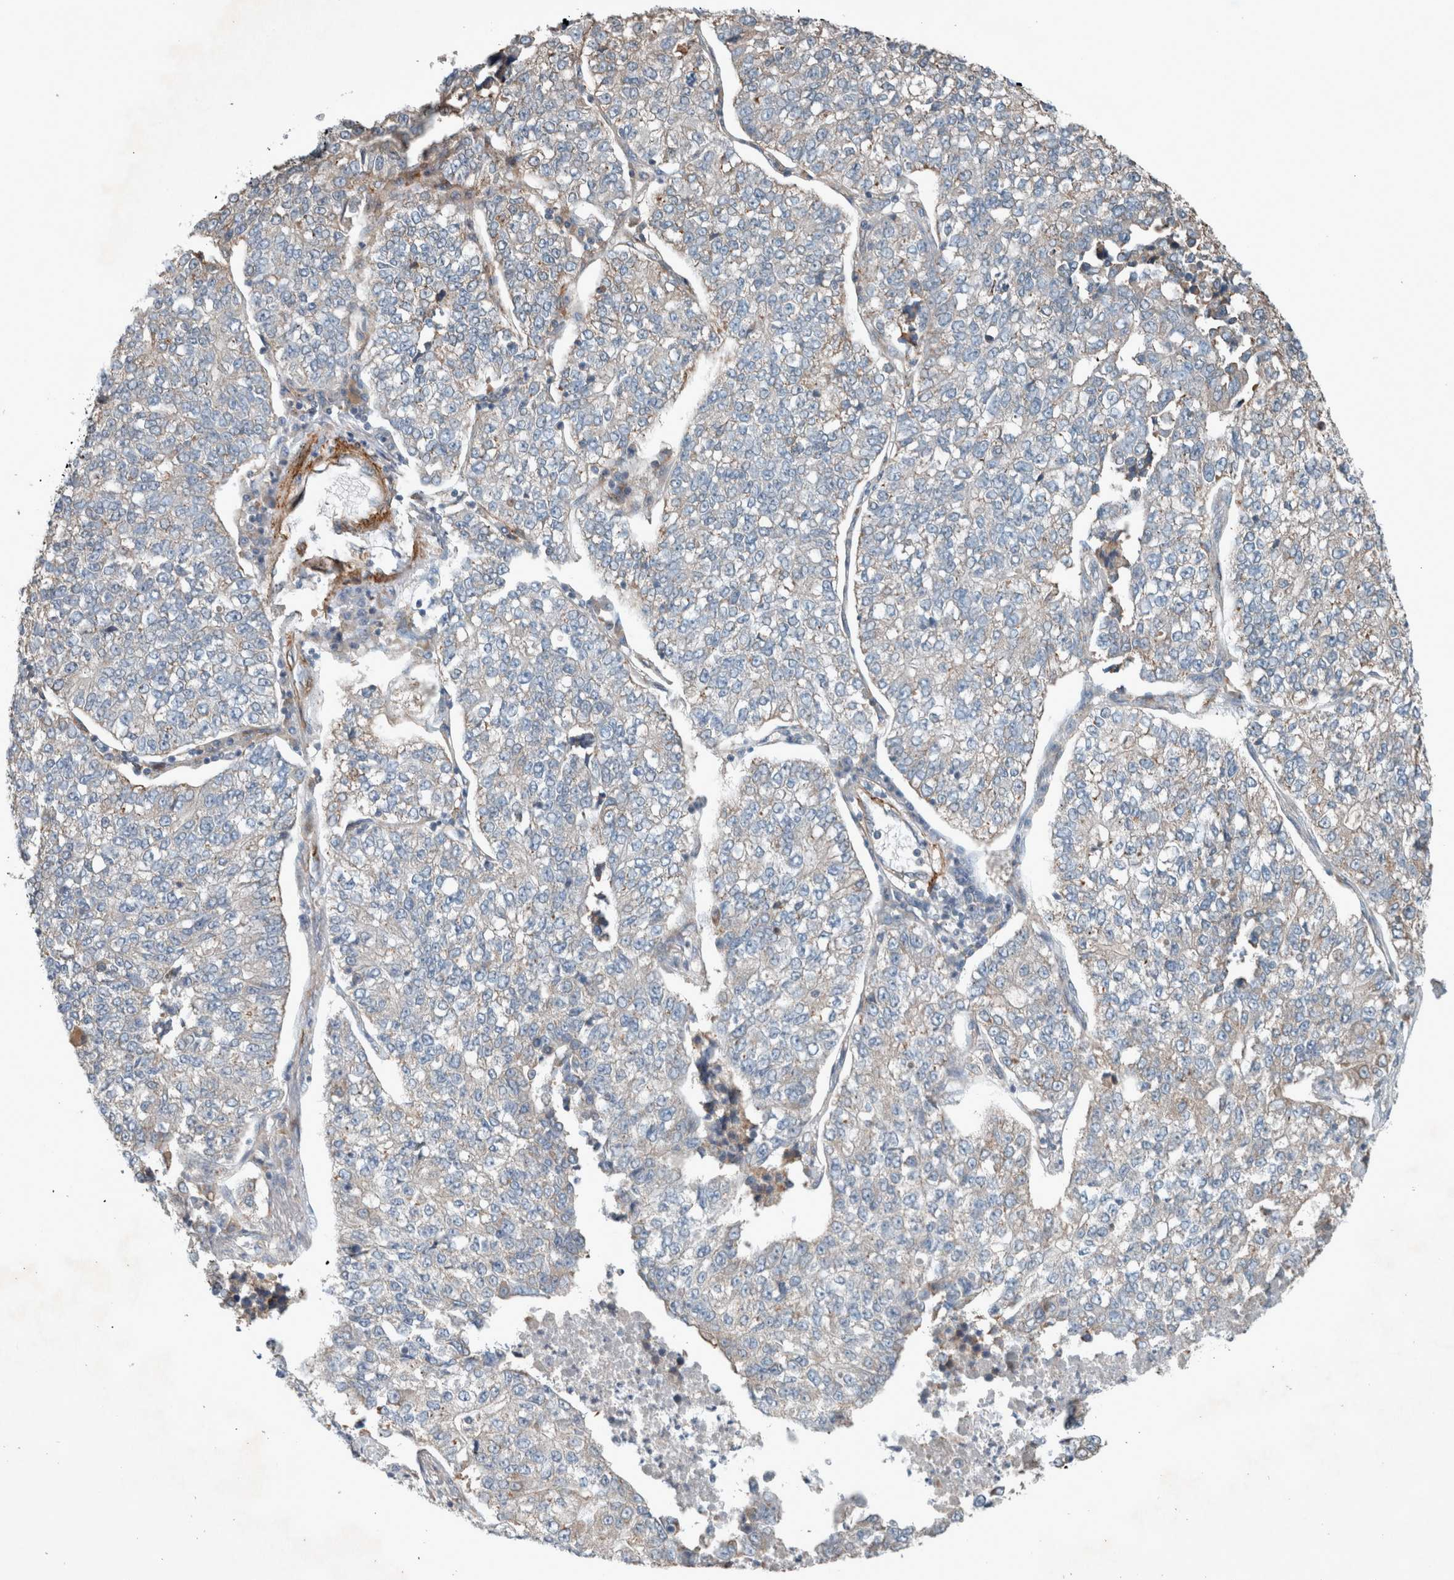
{"staining": {"intensity": "weak", "quantity": "<25%", "location": "cytoplasmic/membranous"}, "tissue": "lung cancer", "cell_type": "Tumor cells", "image_type": "cancer", "snomed": [{"axis": "morphology", "description": "Adenocarcinoma, NOS"}, {"axis": "topography", "description": "Lung"}], "caption": "The histopathology image exhibits no staining of tumor cells in lung cancer (adenocarcinoma). (Brightfield microscopy of DAB (3,3'-diaminobenzidine) IHC at high magnification).", "gene": "JADE2", "patient": {"sex": "male", "age": 49}}